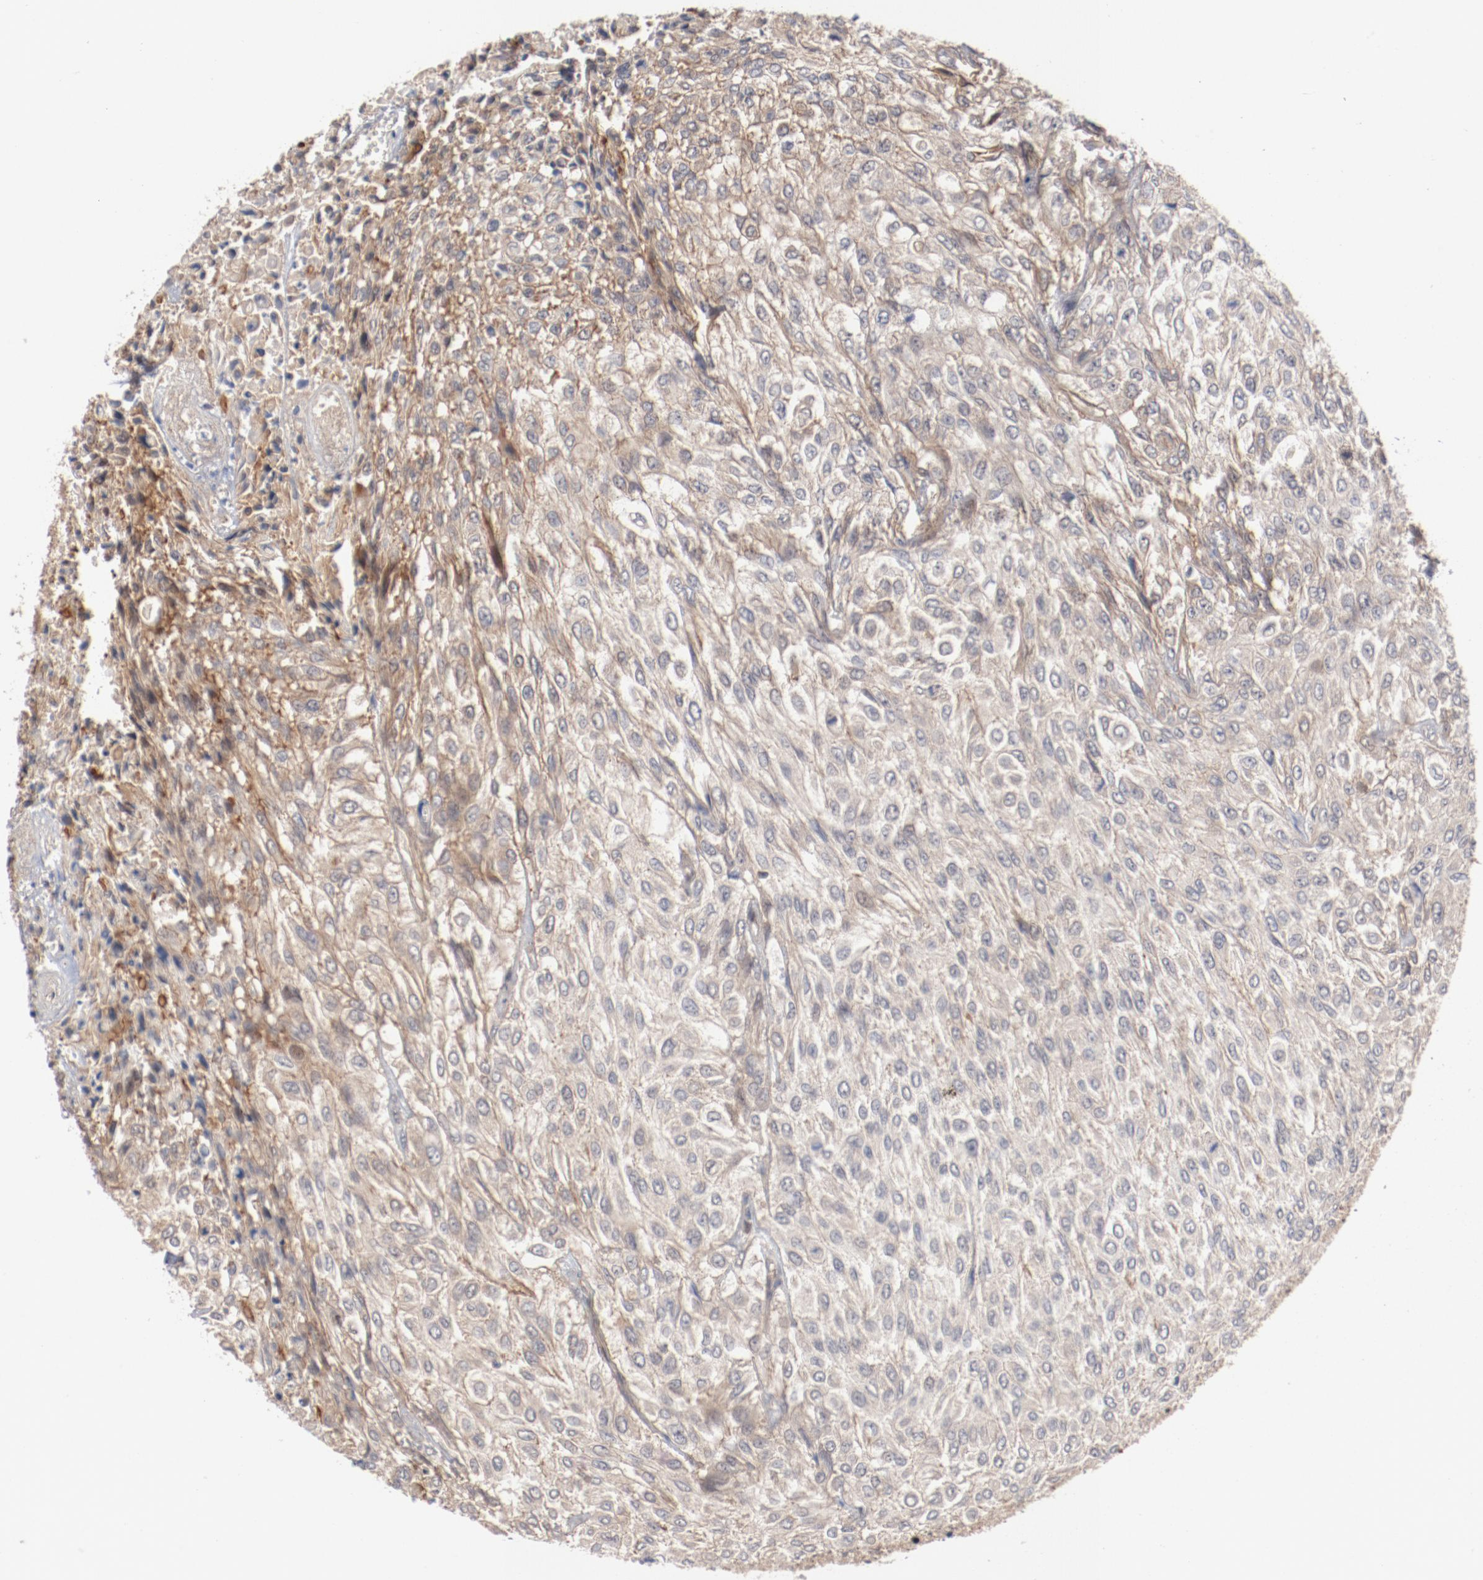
{"staining": {"intensity": "negative", "quantity": "none", "location": "none"}, "tissue": "urothelial cancer", "cell_type": "Tumor cells", "image_type": "cancer", "snomed": [{"axis": "morphology", "description": "Urothelial carcinoma, High grade"}, {"axis": "topography", "description": "Urinary bladder"}], "caption": "IHC of urothelial cancer demonstrates no positivity in tumor cells.", "gene": "PITPNM2", "patient": {"sex": "male", "age": 57}}